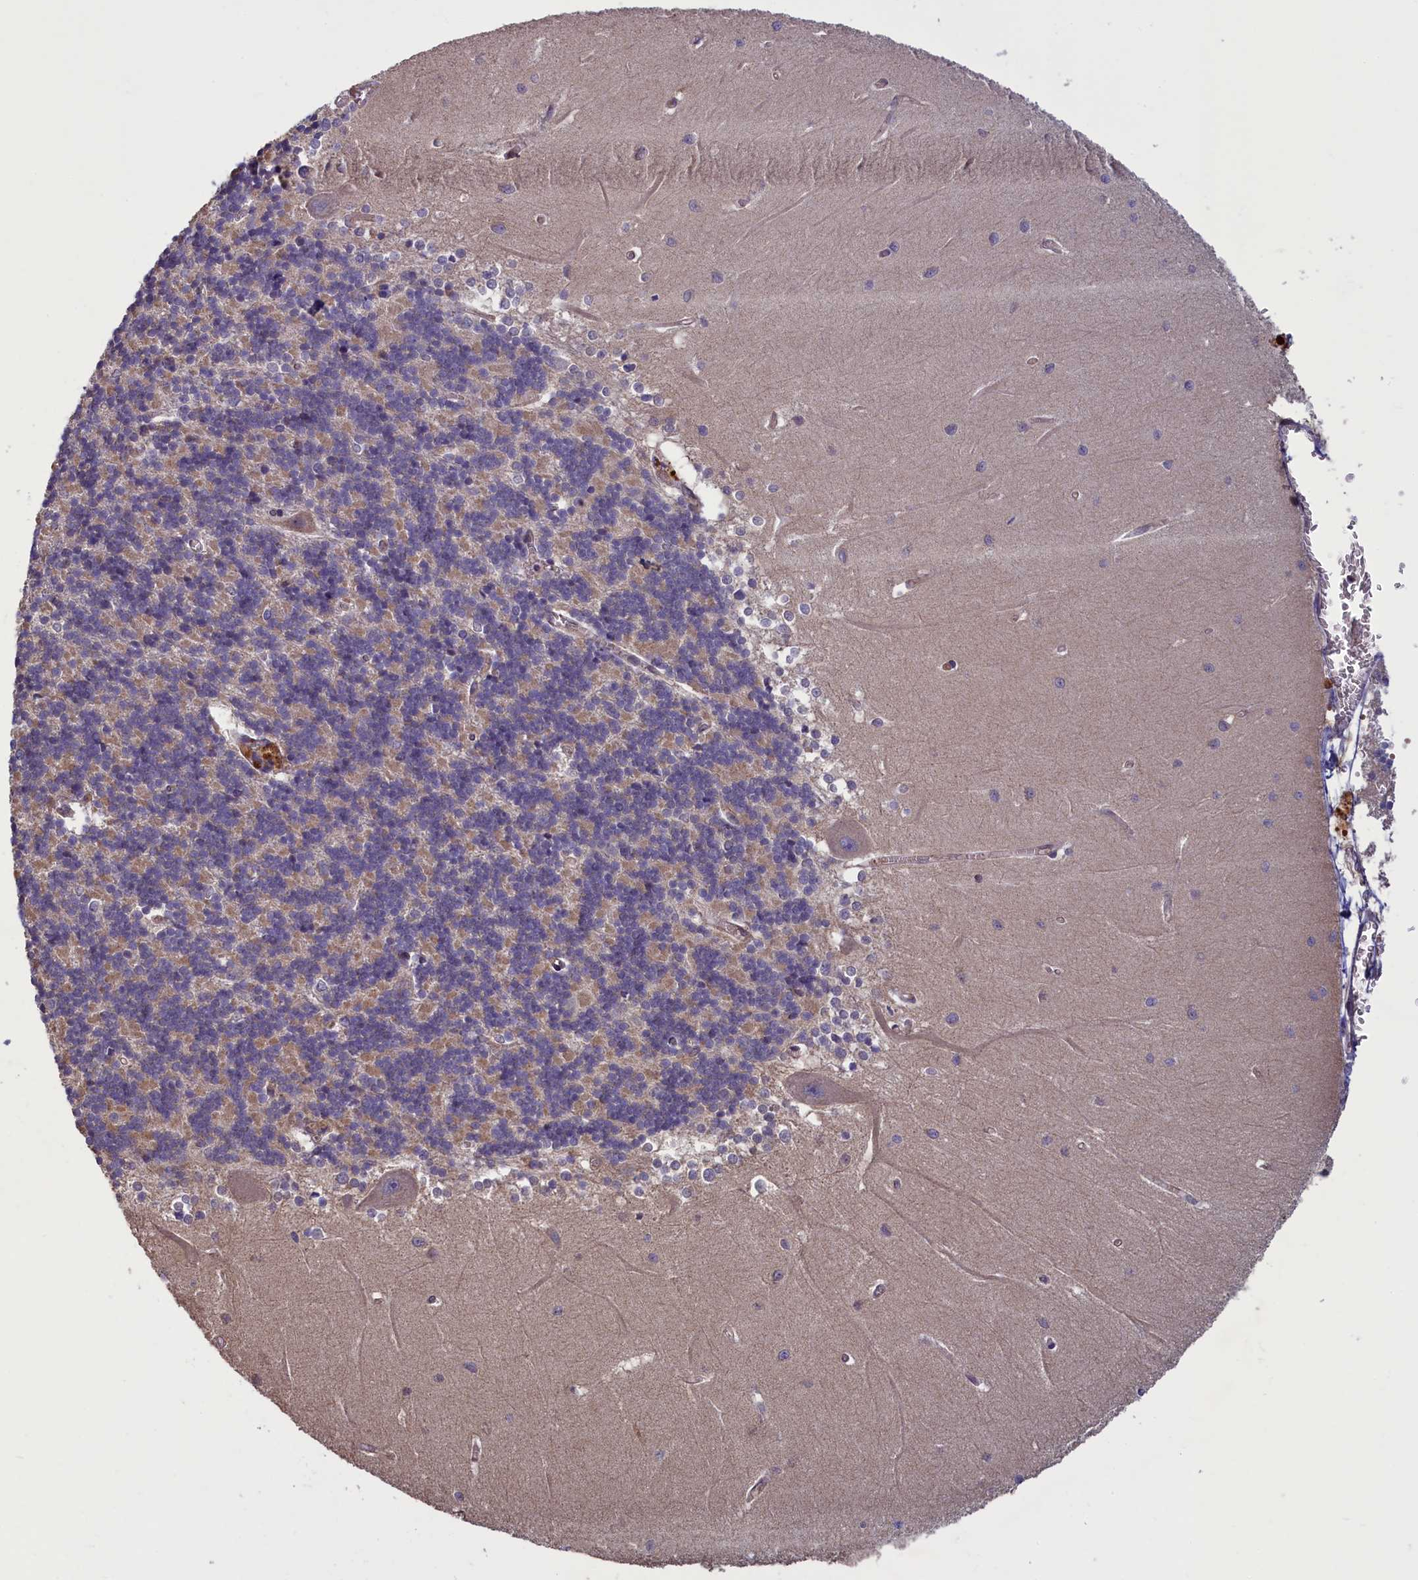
{"staining": {"intensity": "weak", "quantity": "25%-75%", "location": "cytoplasmic/membranous"}, "tissue": "cerebellum", "cell_type": "Cells in granular layer", "image_type": "normal", "snomed": [{"axis": "morphology", "description": "Normal tissue, NOS"}, {"axis": "topography", "description": "Cerebellum"}], "caption": "Protein analysis of normal cerebellum reveals weak cytoplasmic/membranous positivity in about 25%-75% of cells in granular layer. (DAB (3,3'-diaminobenzidine) IHC with brightfield microscopy, high magnification).", "gene": "NUBP1", "patient": {"sex": "male", "age": 37}}